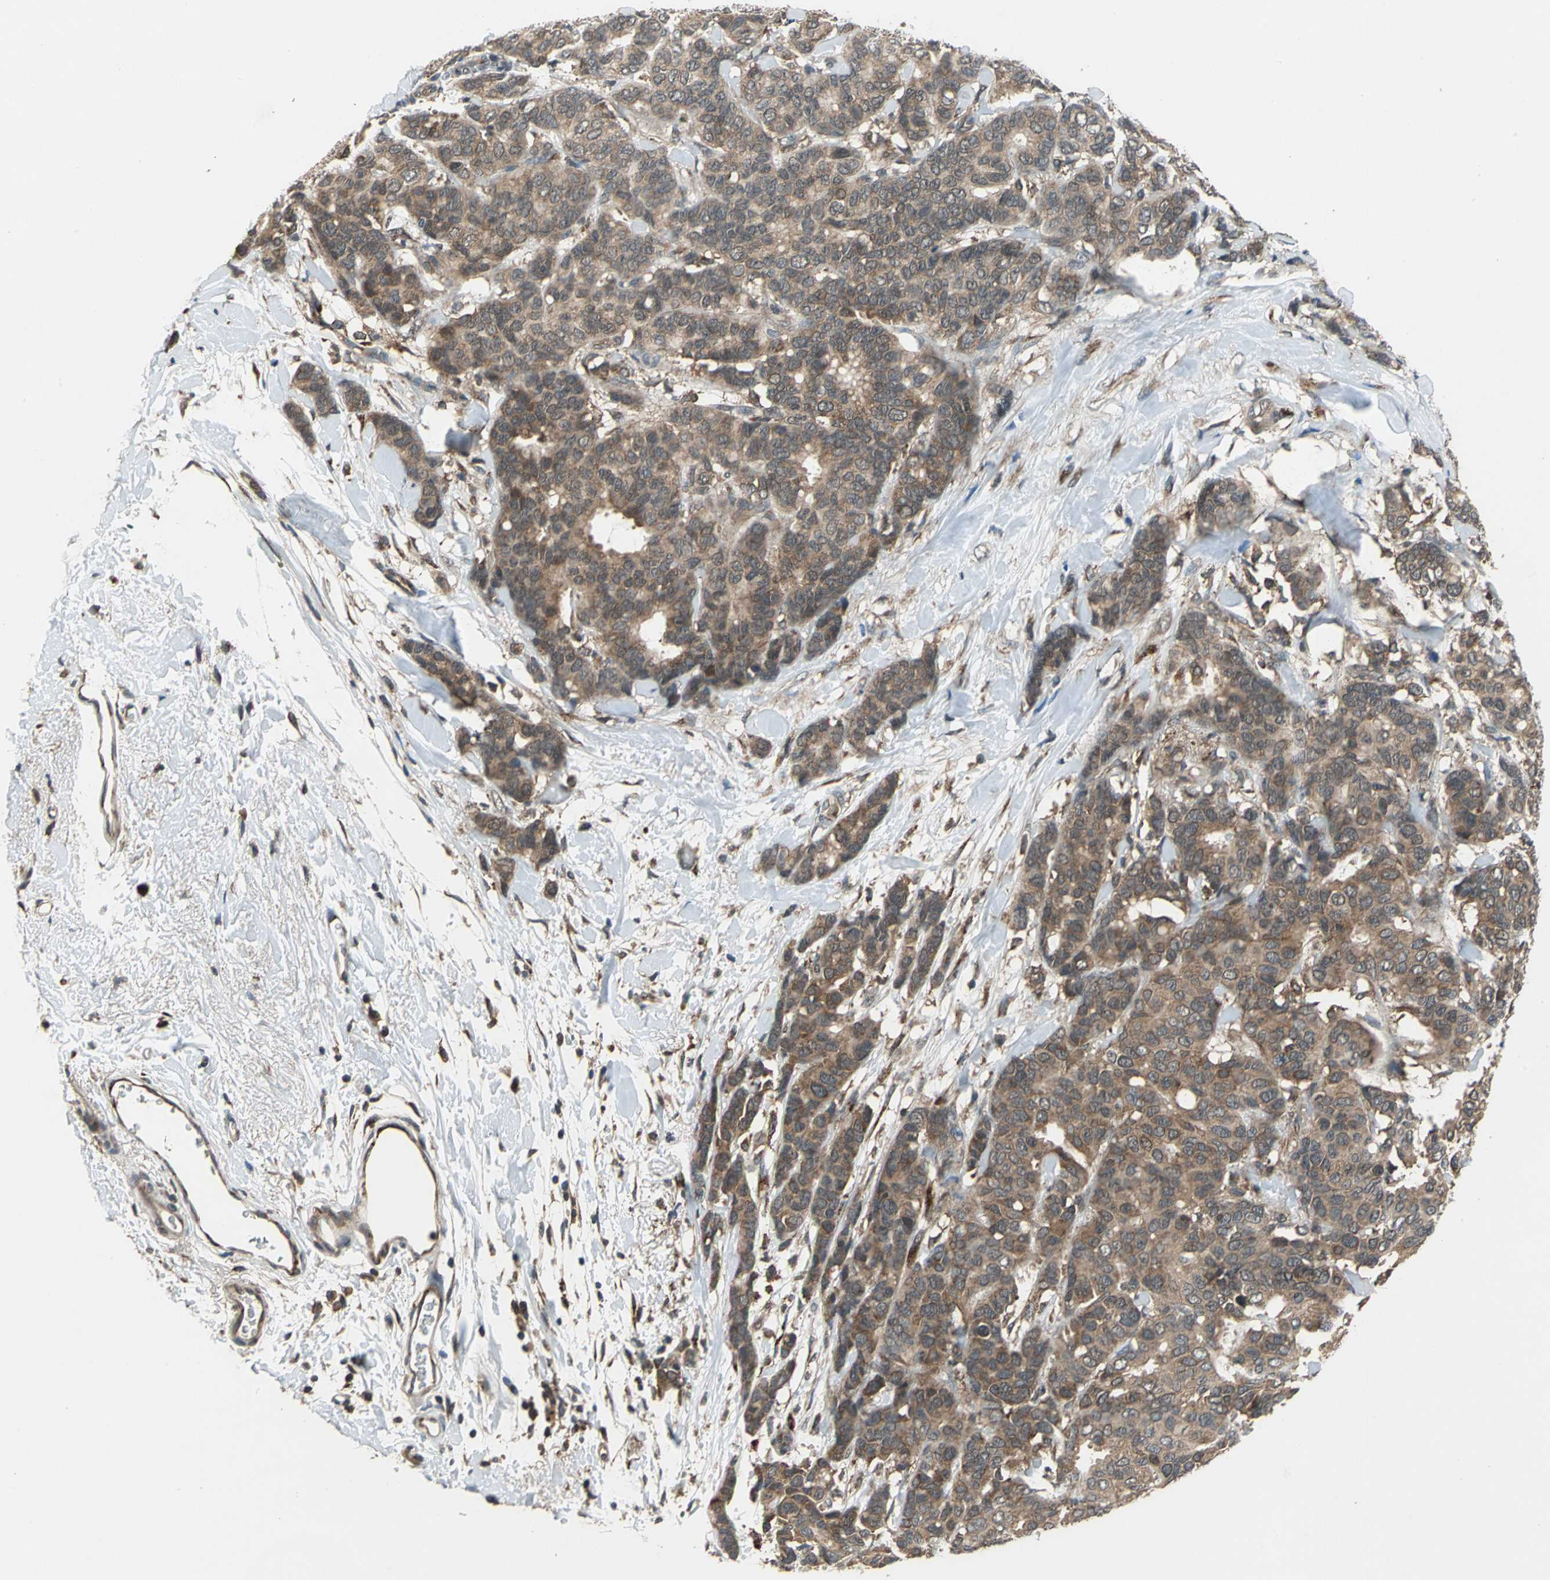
{"staining": {"intensity": "moderate", "quantity": ">75%", "location": "cytoplasmic/membranous"}, "tissue": "breast cancer", "cell_type": "Tumor cells", "image_type": "cancer", "snomed": [{"axis": "morphology", "description": "Duct carcinoma"}, {"axis": "topography", "description": "Breast"}], "caption": "Immunohistochemical staining of breast intraductal carcinoma reveals medium levels of moderate cytoplasmic/membranous protein positivity in about >75% of tumor cells. (DAB (3,3'-diaminobenzidine) = brown stain, brightfield microscopy at high magnification).", "gene": "NFKBIE", "patient": {"sex": "female", "age": 87}}